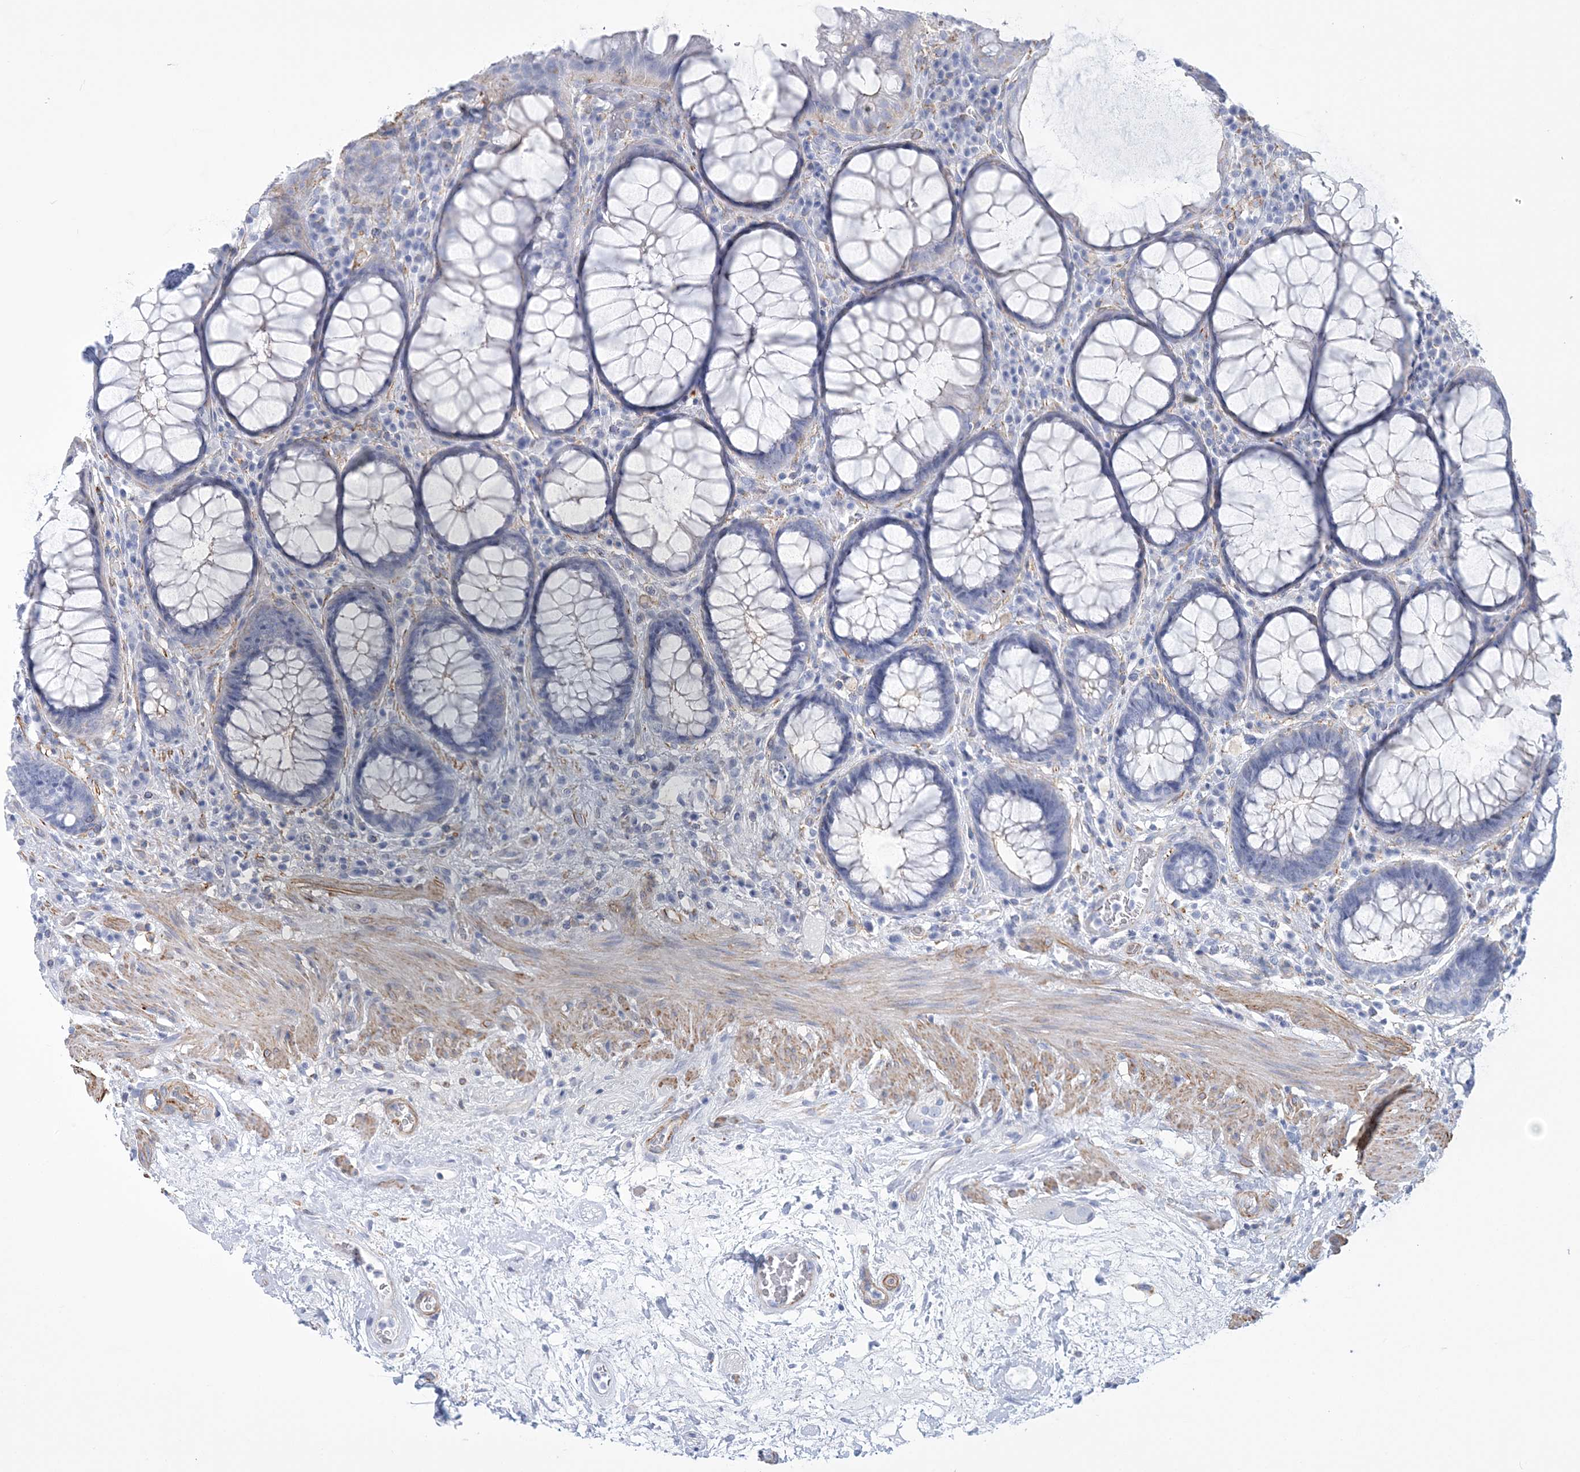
{"staining": {"intensity": "negative", "quantity": "none", "location": "none"}, "tissue": "rectum", "cell_type": "Glandular cells", "image_type": "normal", "snomed": [{"axis": "morphology", "description": "Normal tissue, NOS"}, {"axis": "topography", "description": "Rectum"}], "caption": "Immunohistochemical staining of unremarkable human rectum demonstrates no significant positivity in glandular cells. Brightfield microscopy of IHC stained with DAB (brown) and hematoxylin (blue), captured at high magnification.", "gene": "C11orf21", "patient": {"sex": "male", "age": 64}}